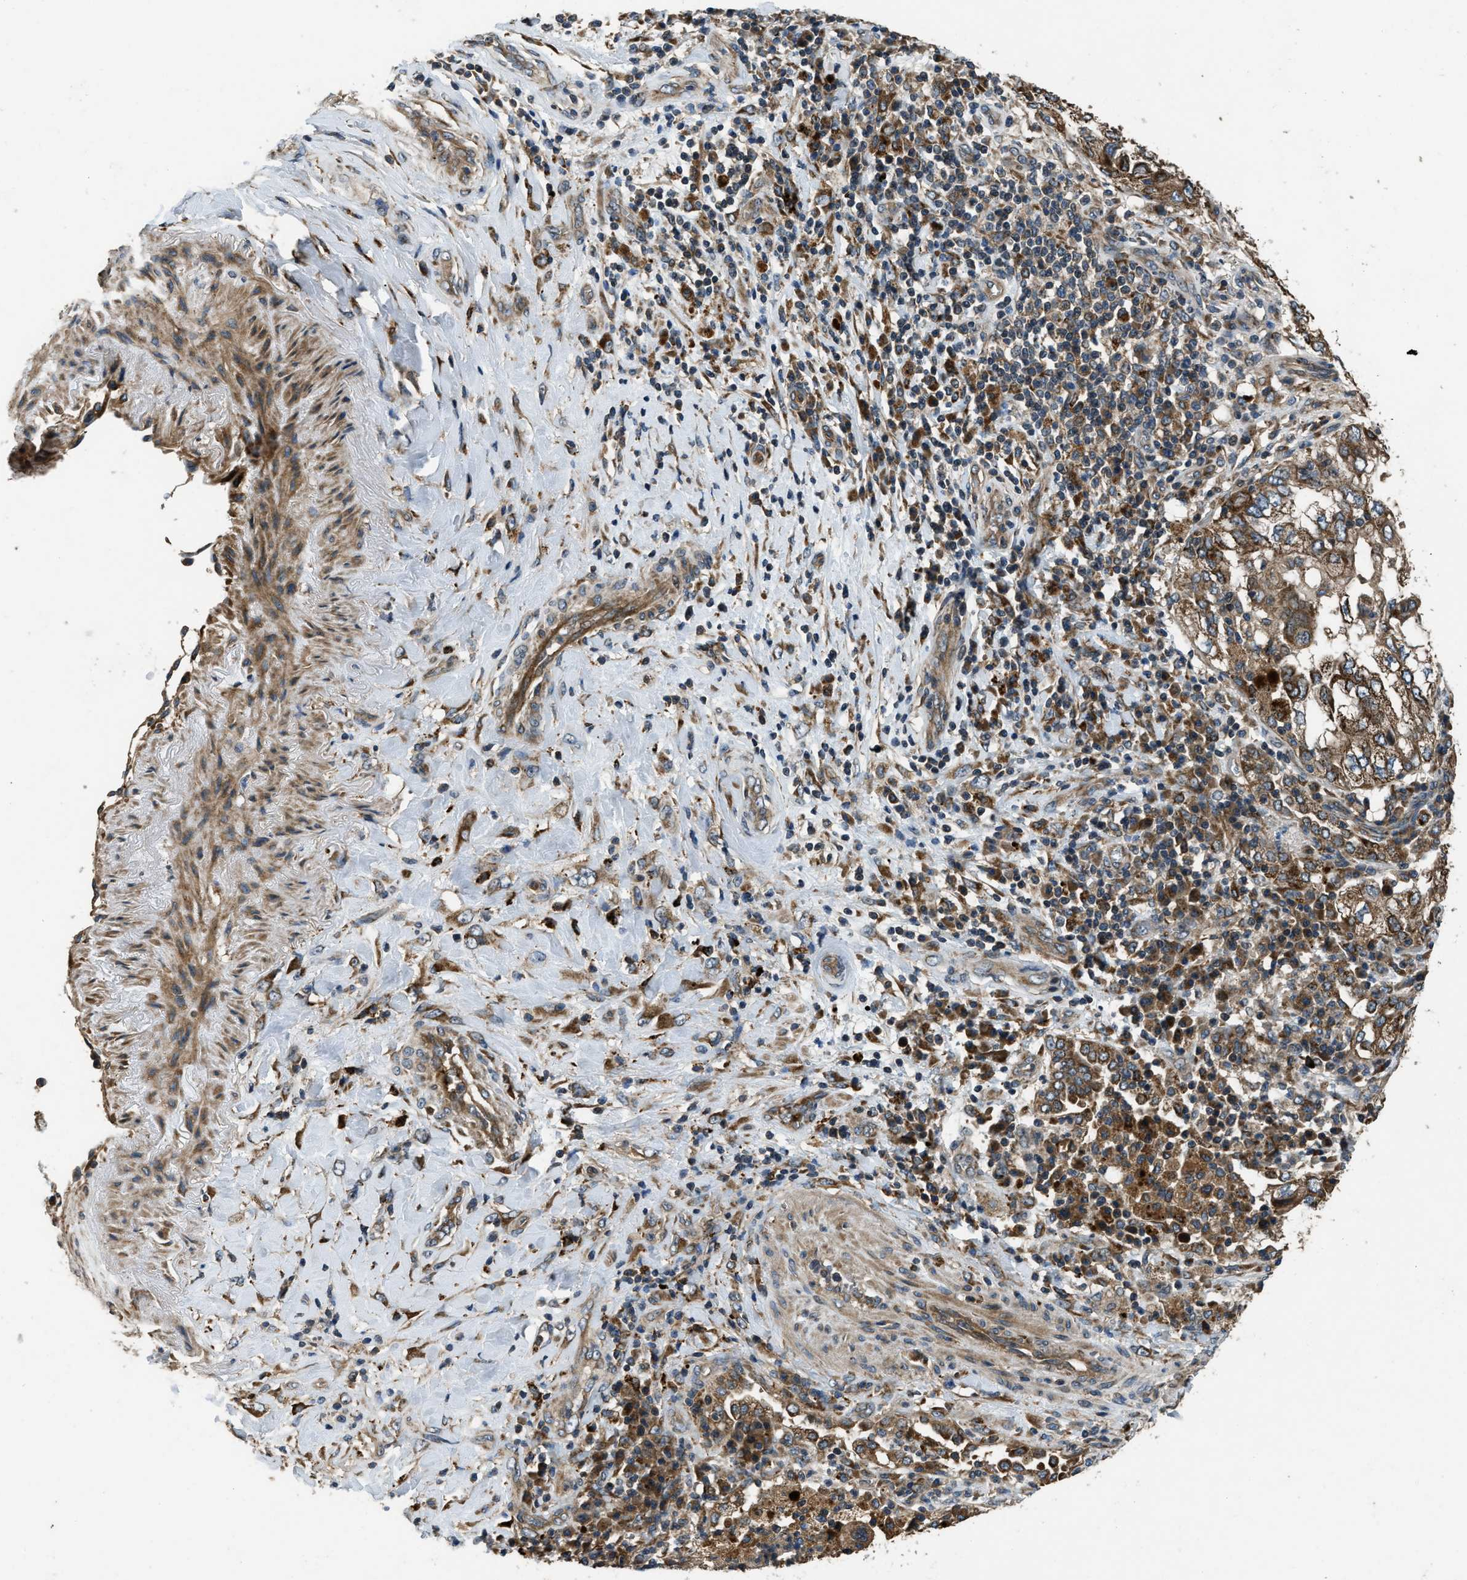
{"staining": {"intensity": "strong", "quantity": ">75%", "location": "cytoplasmic/membranous"}, "tissue": "lung cancer", "cell_type": "Tumor cells", "image_type": "cancer", "snomed": [{"axis": "morphology", "description": "Adenocarcinoma, NOS"}, {"axis": "topography", "description": "Lung"}], "caption": "Lung cancer (adenocarcinoma) stained with DAB IHC displays high levels of strong cytoplasmic/membranous staining in approximately >75% of tumor cells.", "gene": "GGH", "patient": {"sex": "male", "age": 64}}